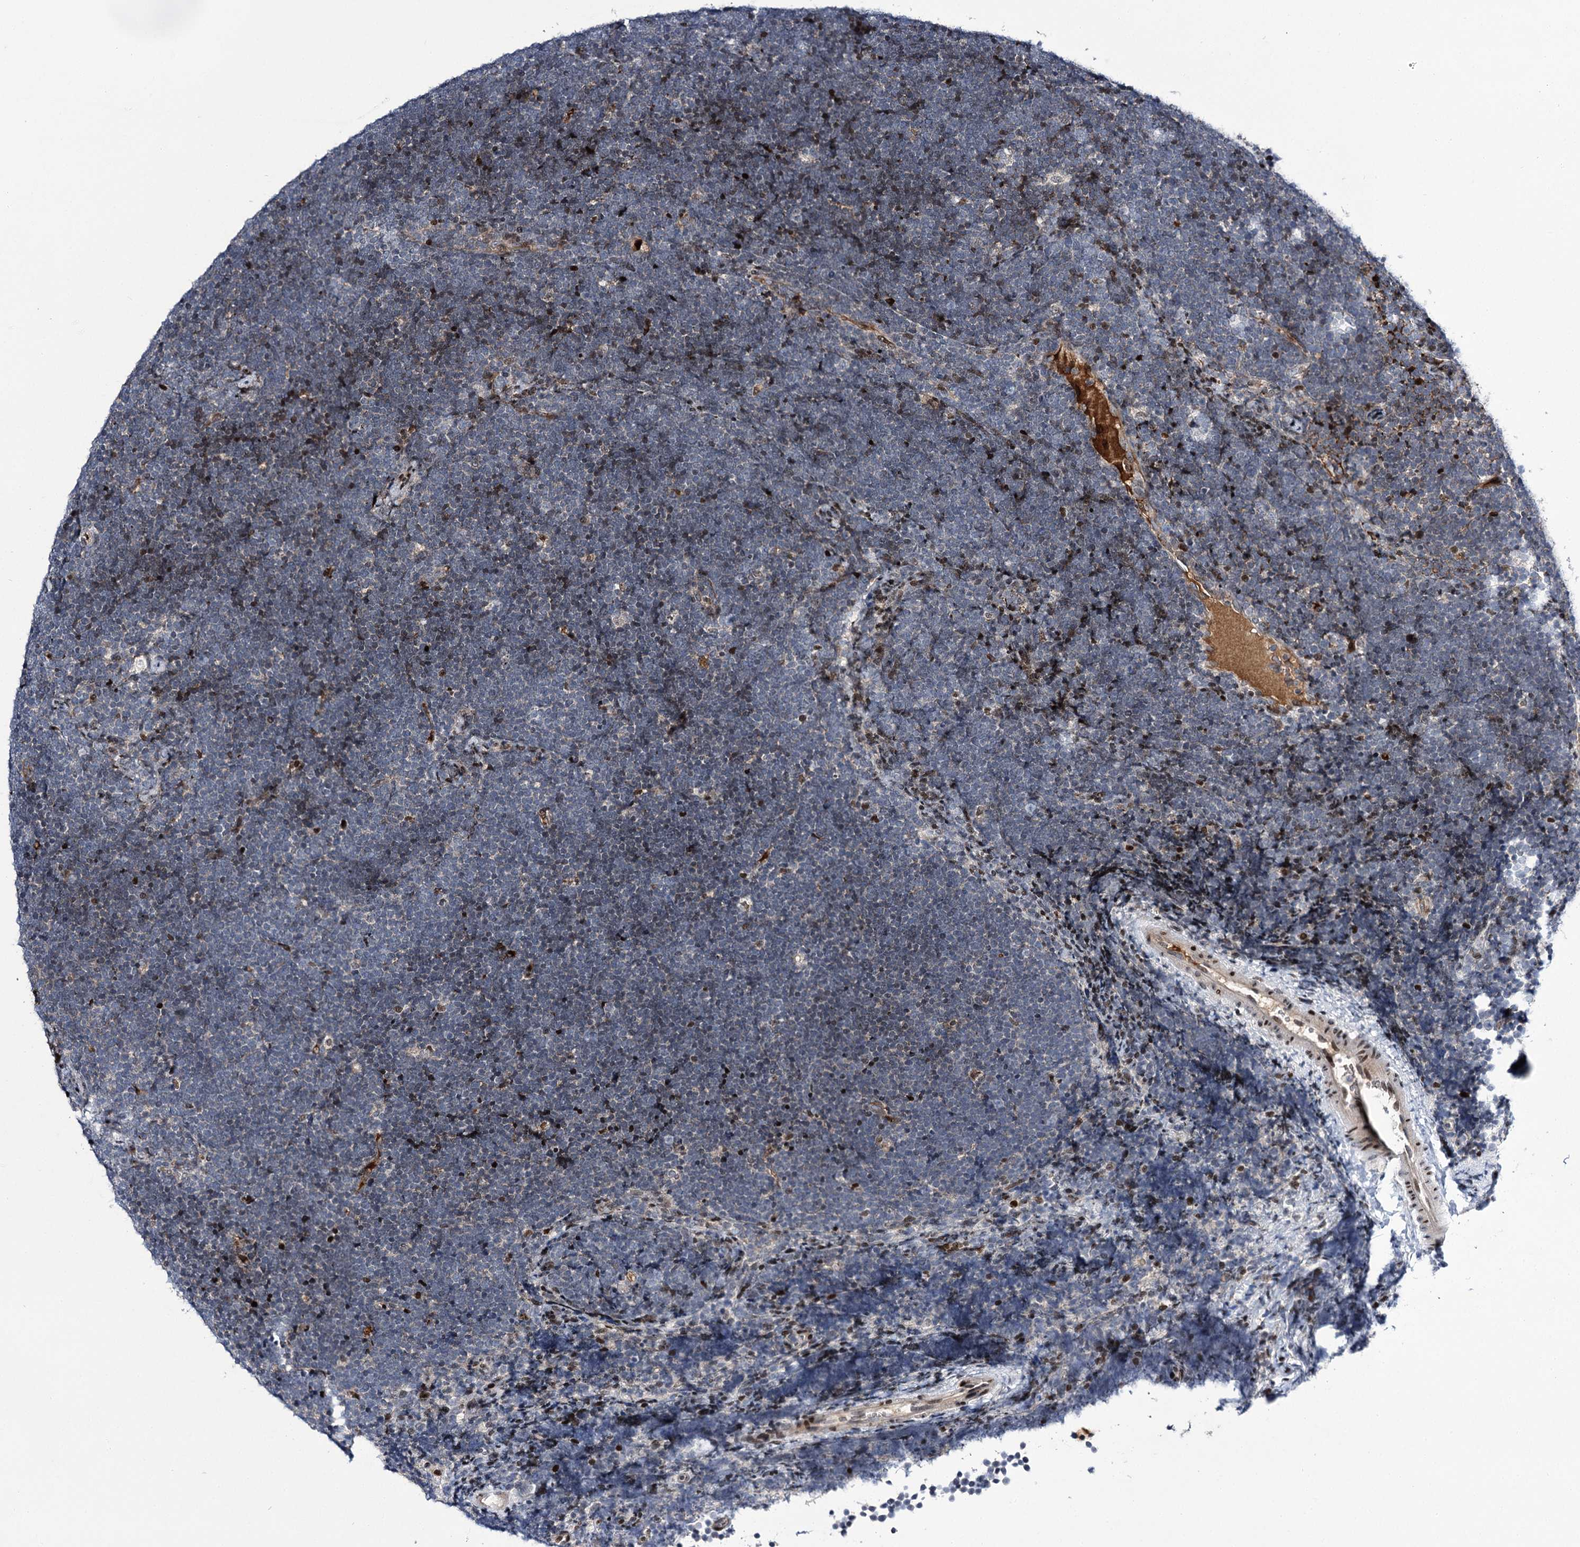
{"staining": {"intensity": "negative", "quantity": "none", "location": "none"}, "tissue": "lymphoma", "cell_type": "Tumor cells", "image_type": "cancer", "snomed": [{"axis": "morphology", "description": "Malignant lymphoma, non-Hodgkin's type, High grade"}, {"axis": "topography", "description": "Lymph node"}], "caption": "Immunohistochemistry (IHC) of high-grade malignant lymphoma, non-Hodgkin's type demonstrates no positivity in tumor cells.", "gene": "ITFG2", "patient": {"sex": "male", "age": 13}}